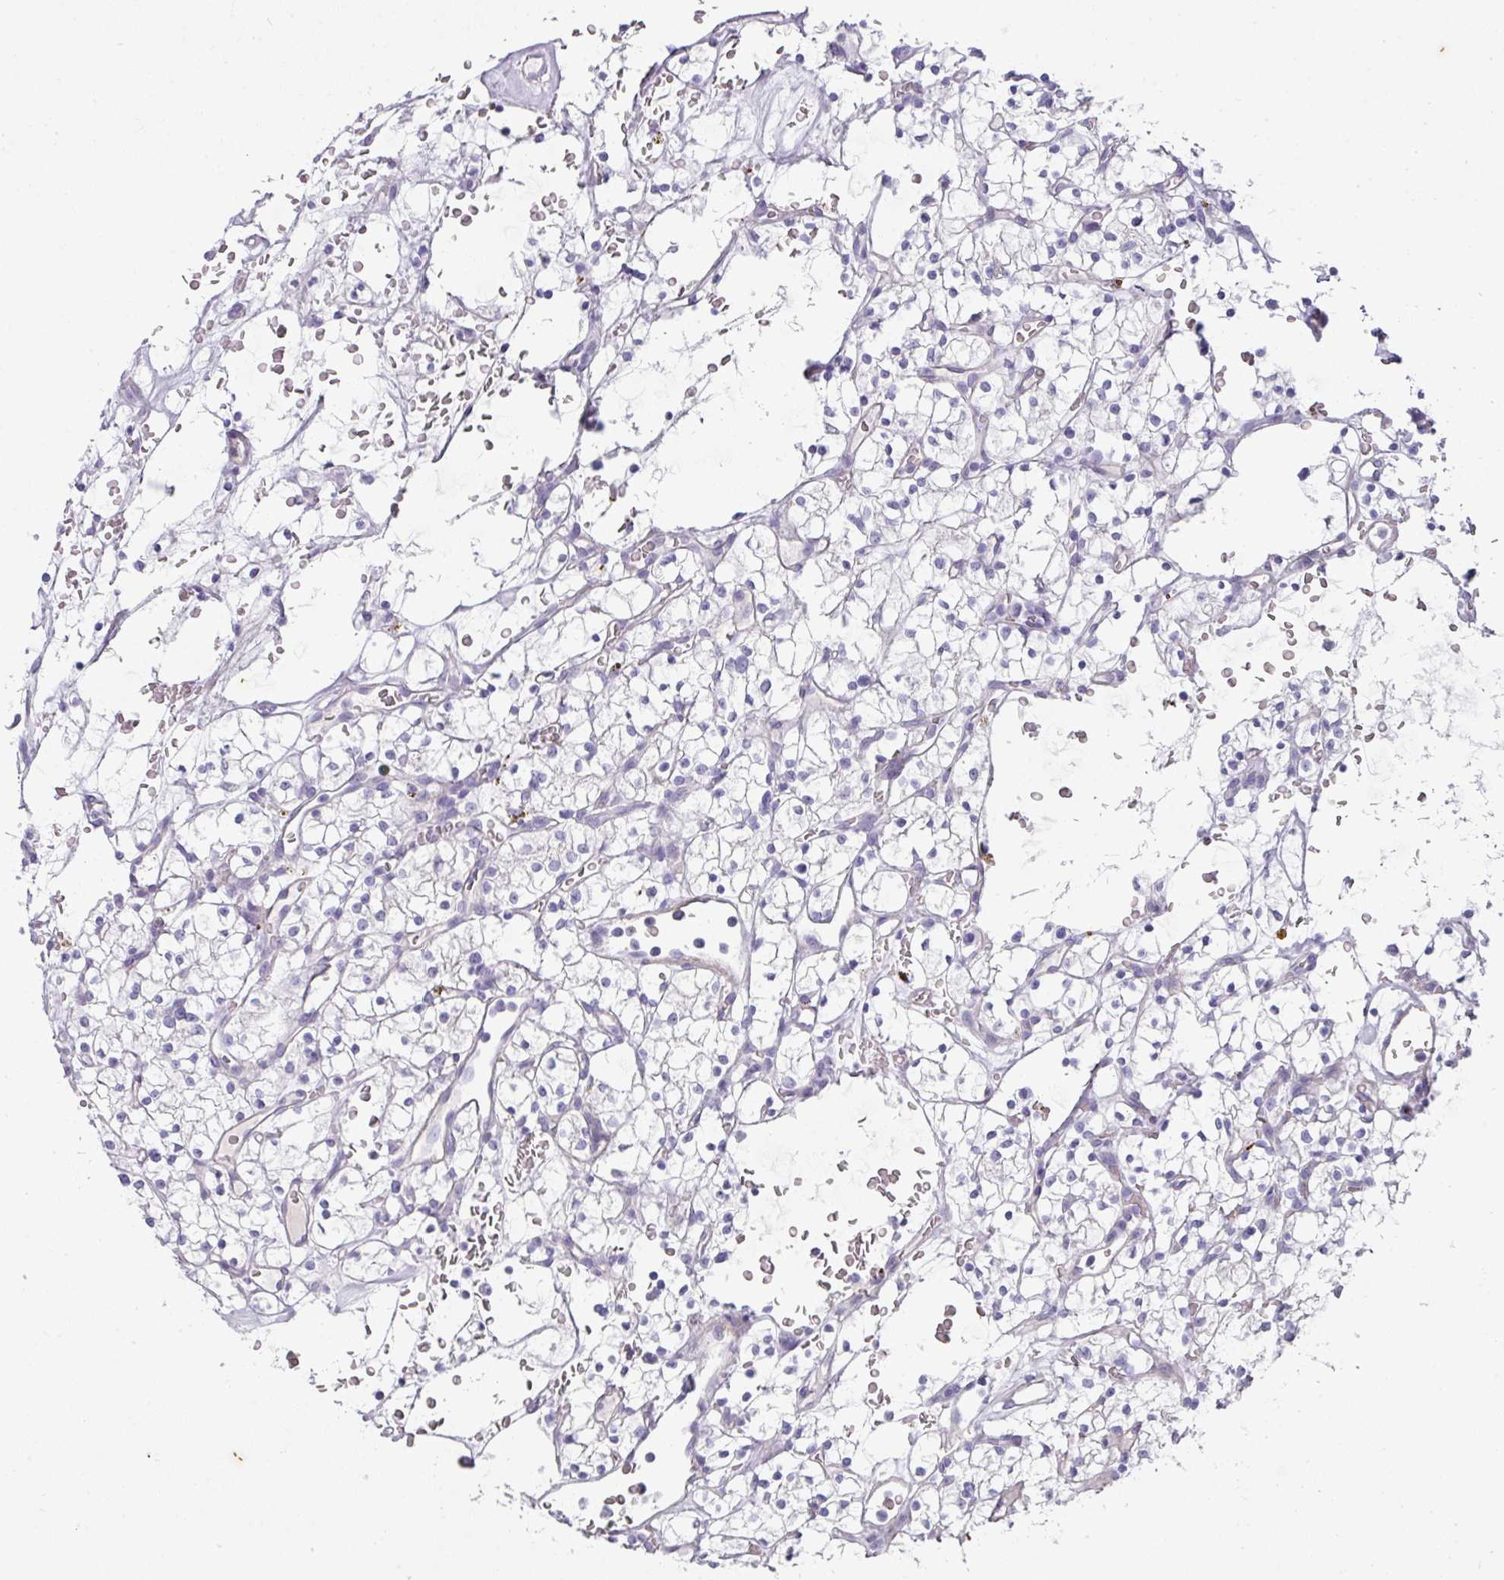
{"staining": {"intensity": "negative", "quantity": "none", "location": "none"}, "tissue": "renal cancer", "cell_type": "Tumor cells", "image_type": "cancer", "snomed": [{"axis": "morphology", "description": "Adenocarcinoma, NOS"}, {"axis": "topography", "description": "Kidney"}], "caption": "DAB (3,3'-diaminobenzidine) immunohistochemical staining of human renal adenocarcinoma displays no significant staining in tumor cells. (Immunohistochemistry, brightfield microscopy, high magnification).", "gene": "OR52N1", "patient": {"sex": "female", "age": 64}}